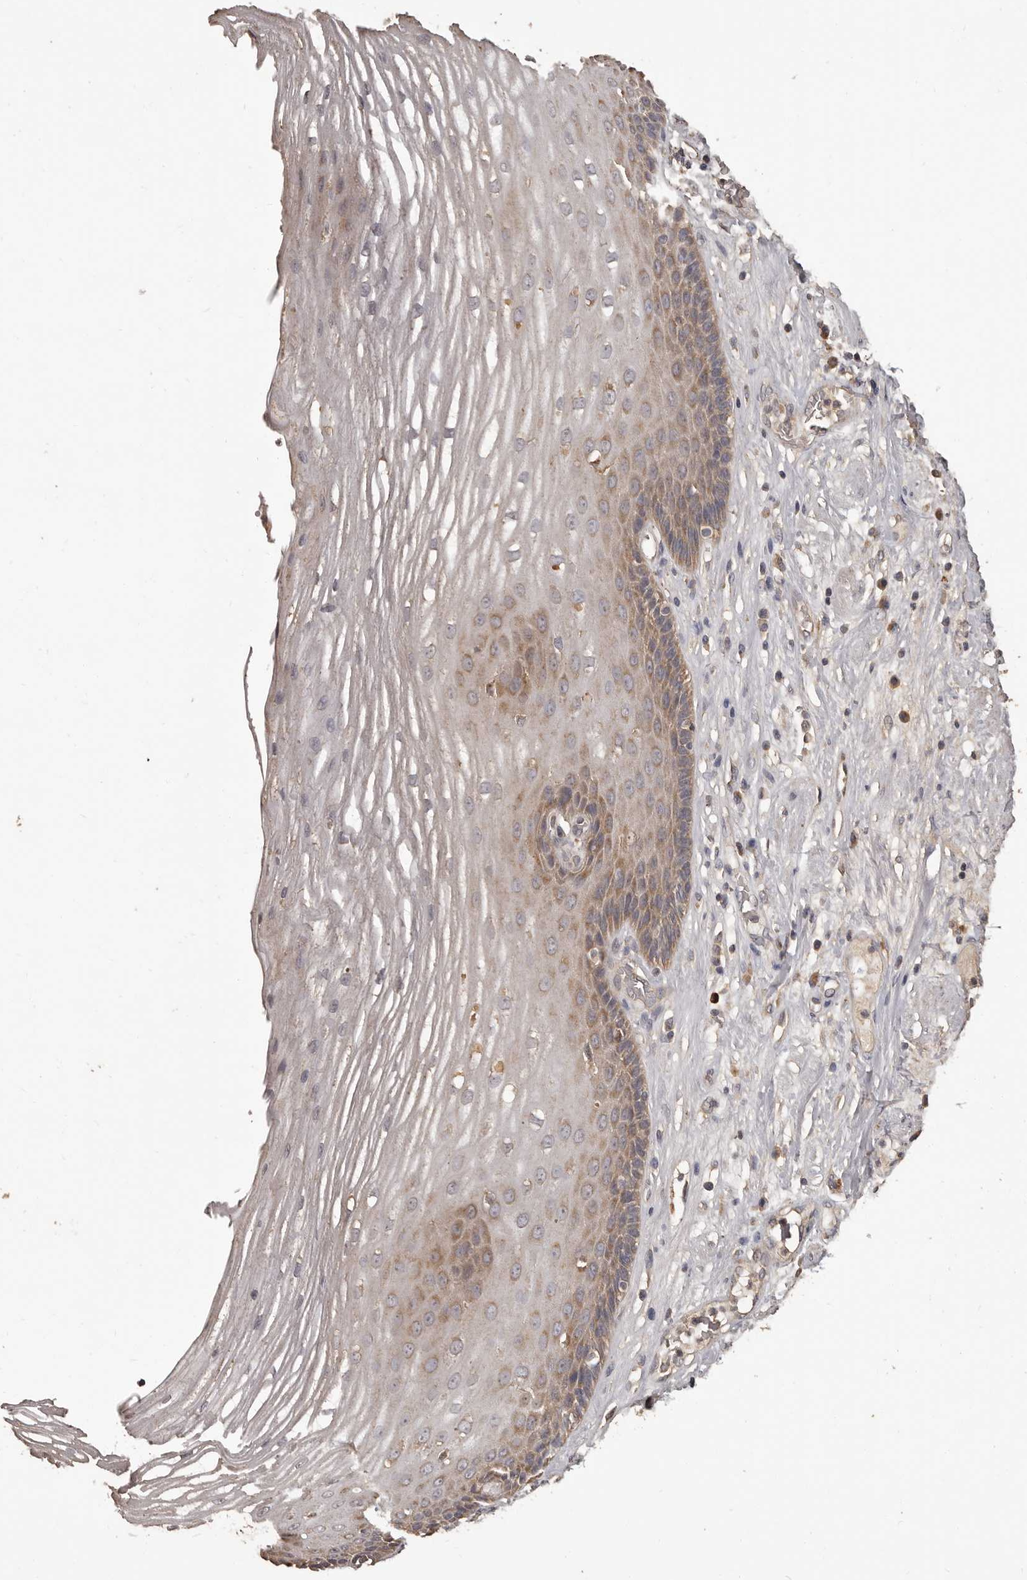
{"staining": {"intensity": "moderate", "quantity": "<25%", "location": "cytoplasmic/membranous"}, "tissue": "esophagus", "cell_type": "Squamous epithelial cells", "image_type": "normal", "snomed": [{"axis": "morphology", "description": "Normal tissue, NOS"}, {"axis": "topography", "description": "Esophagus"}], "caption": "Esophagus stained with DAB (3,3'-diaminobenzidine) IHC exhibits low levels of moderate cytoplasmic/membranous positivity in about <25% of squamous epithelial cells. Nuclei are stained in blue.", "gene": "MGAT5", "patient": {"sex": "male", "age": 62}}